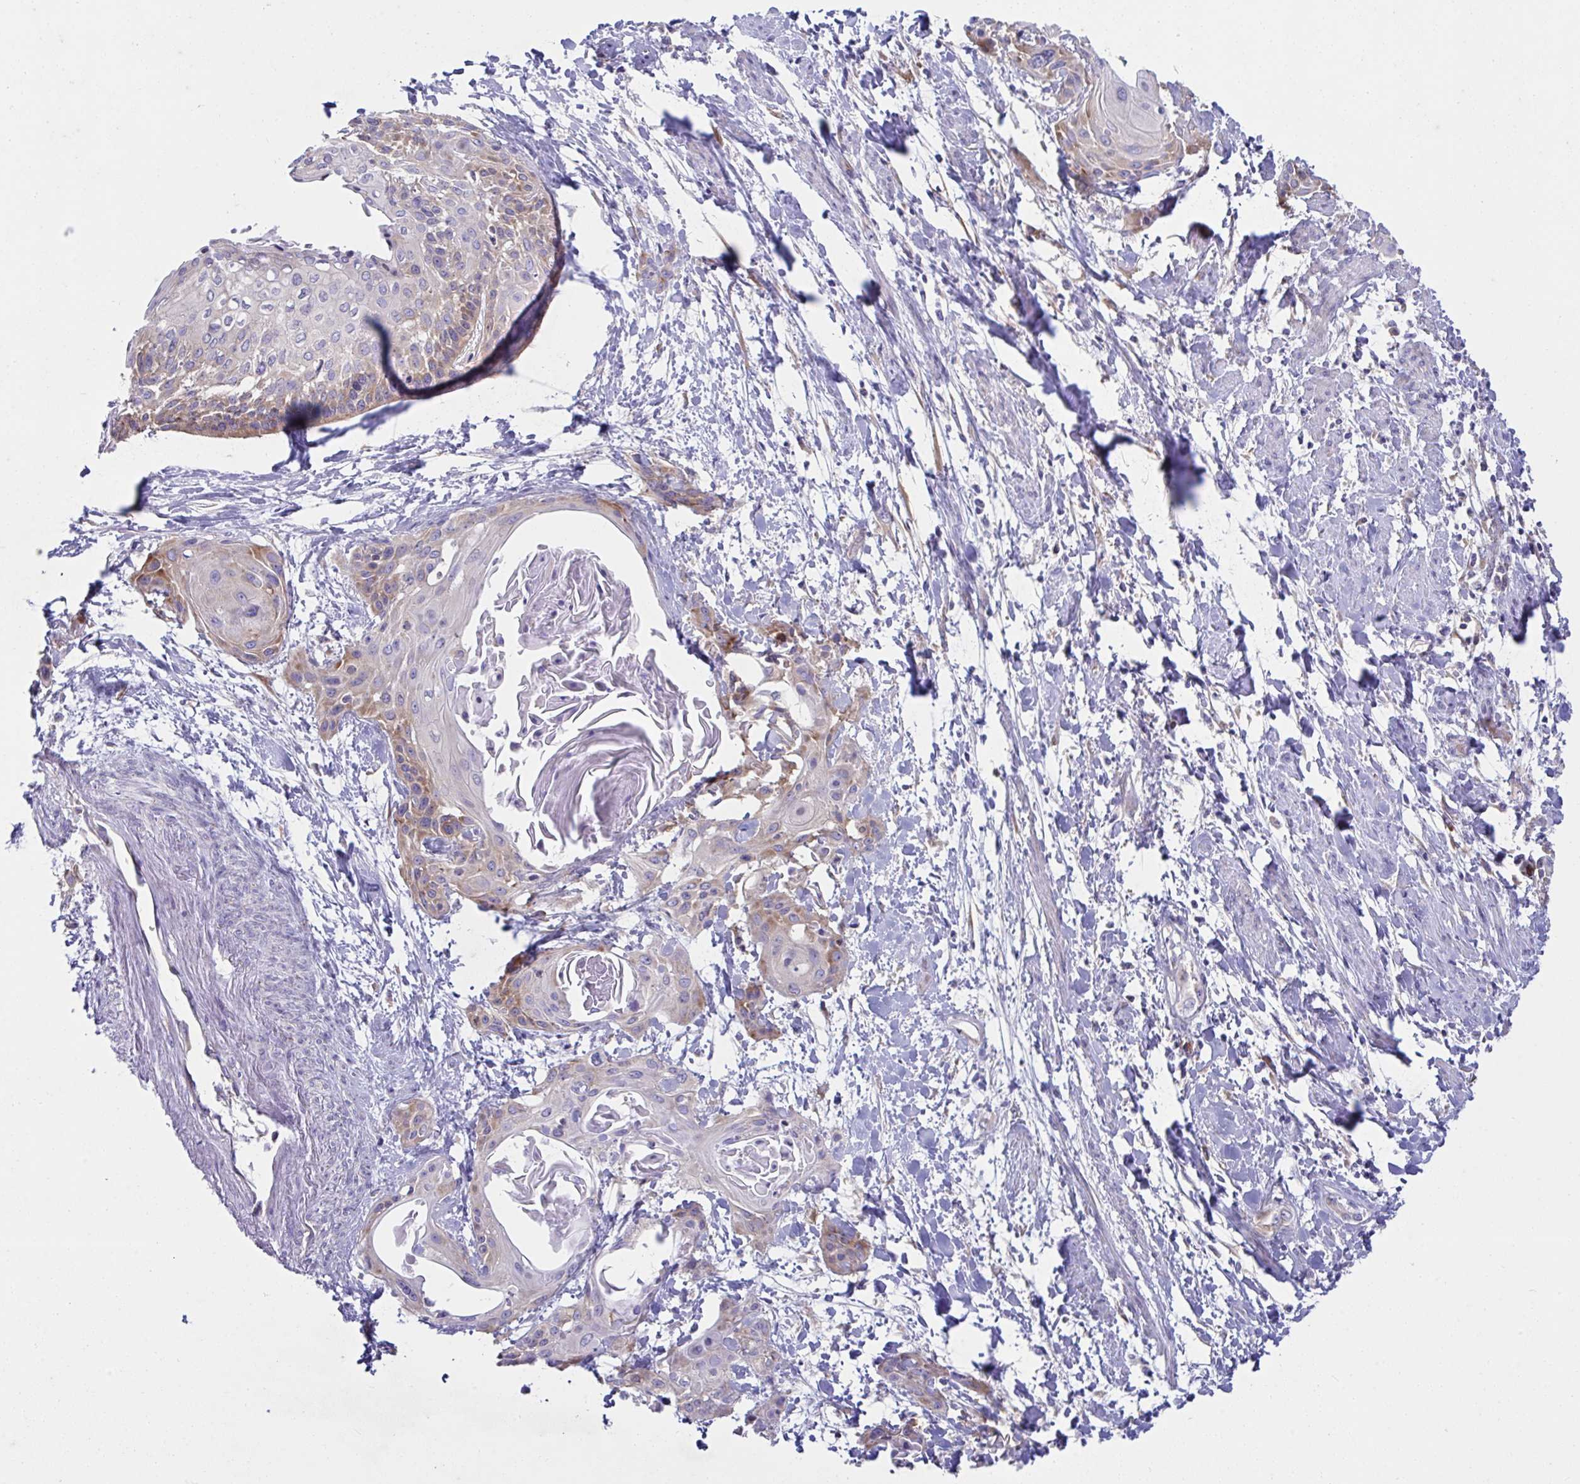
{"staining": {"intensity": "moderate", "quantity": "25%-75%", "location": "cytoplasmic/membranous"}, "tissue": "cervical cancer", "cell_type": "Tumor cells", "image_type": "cancer", "snomed": [{"axis": "morphology", "description": "Squamous cell carcinoma, NOS"}, {"axis": "topography", "description": "Cervix"}], "caption": "Human squamous cell carcinoma (cervical) stained with a brown dye exhibits moderate cytoplasmic/membranous positive staining in approximately 25%-75% of tumor cells.", "gene": "FAU", "patient": {"sex": "female", "age": 57}}